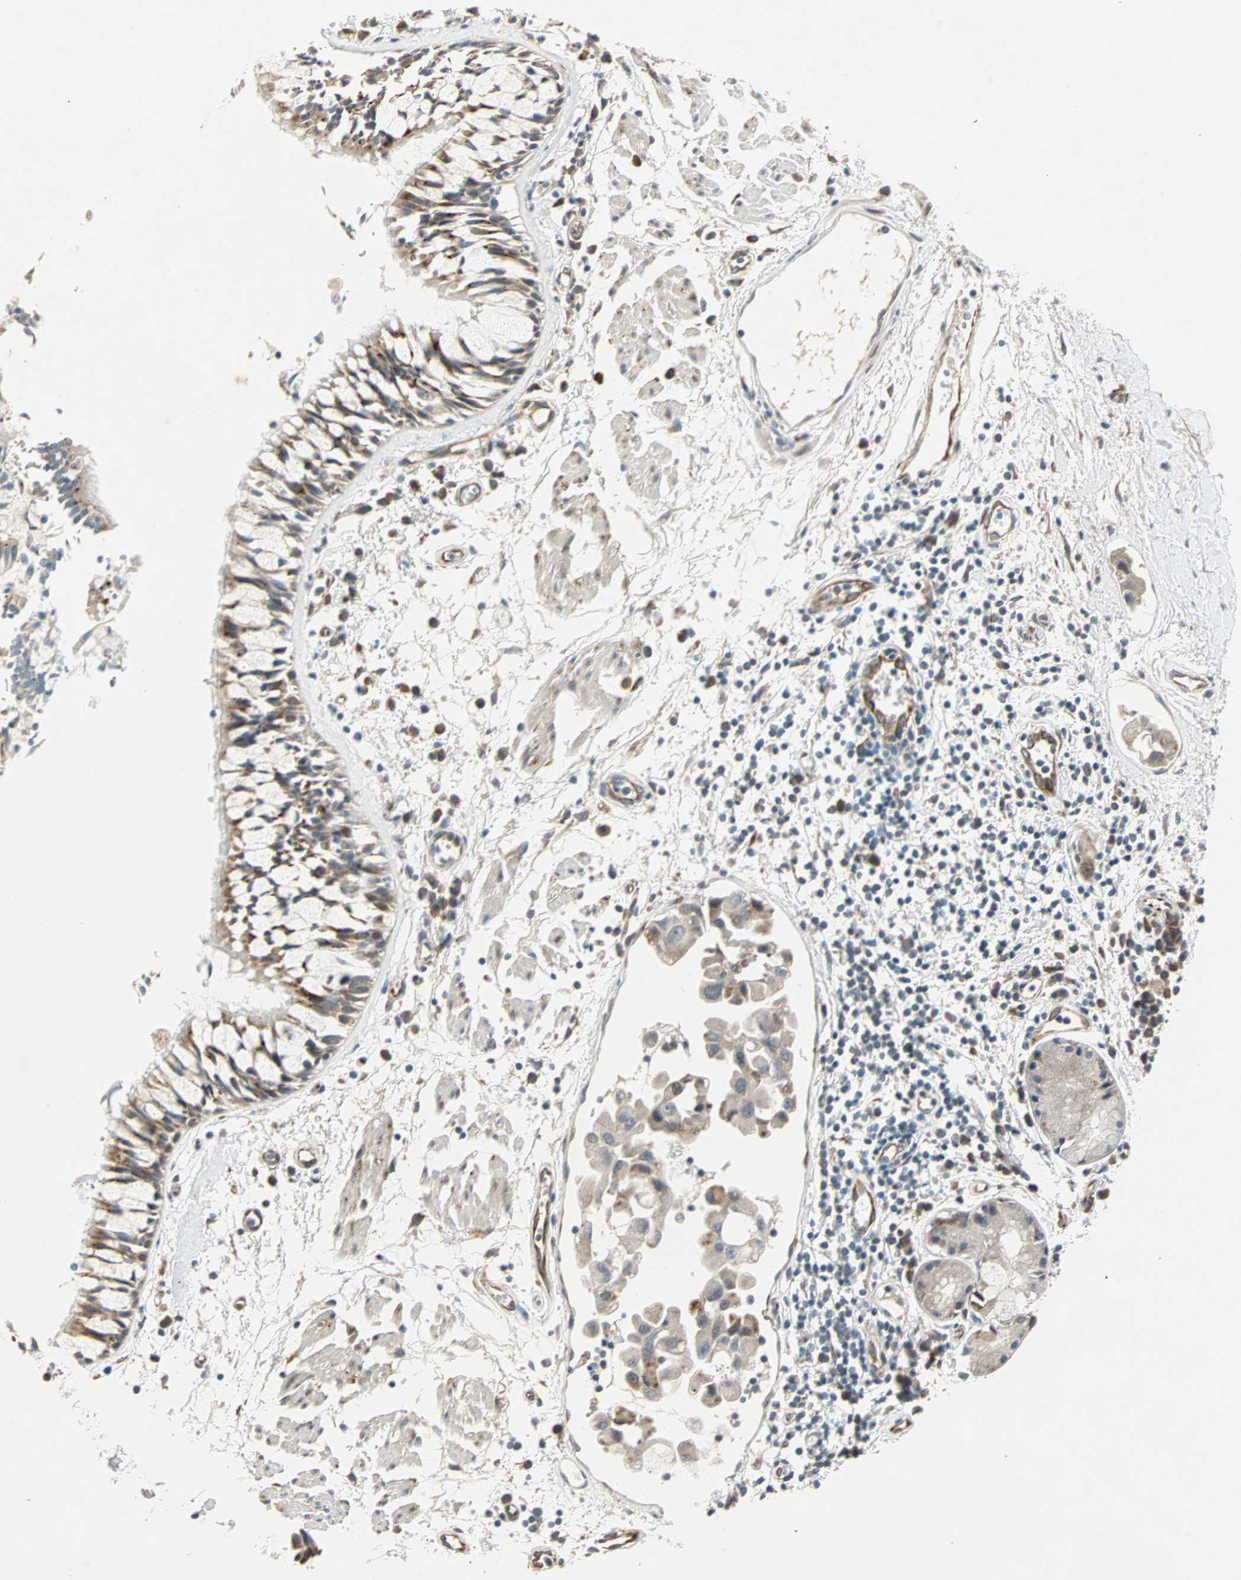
{"staining": {"intensity": "weak", "quantity": "25%-75%", "location": "cytoplasmic/membranous"}, "tissue": "adipose tissue", "cell_type": "Adipocytes", "image_type": "normal", "snomed": [{"axis": "morphology", "description": "Normal tissue, NOS"}, {"axis": "morphology", "description": "Adenocarcinoma, NOS"}, {"axis": "topography", "description": "Cartilage tissue"}, {"axis": "topography", "description": "Bronchus"}, {"axis": "topography", "description": "Lung"}], "caption": "DAB immunohistochemical staining of benign adipose tissue shows weak cytoplasmic/membranous protein staining in approximately 25%-75% of adipocytes. (brown staining indicates protein expression, while blue staining denotes nuclei).", "gene": "ZNF37A", "patient": {"sex": "female", "age": 67}}